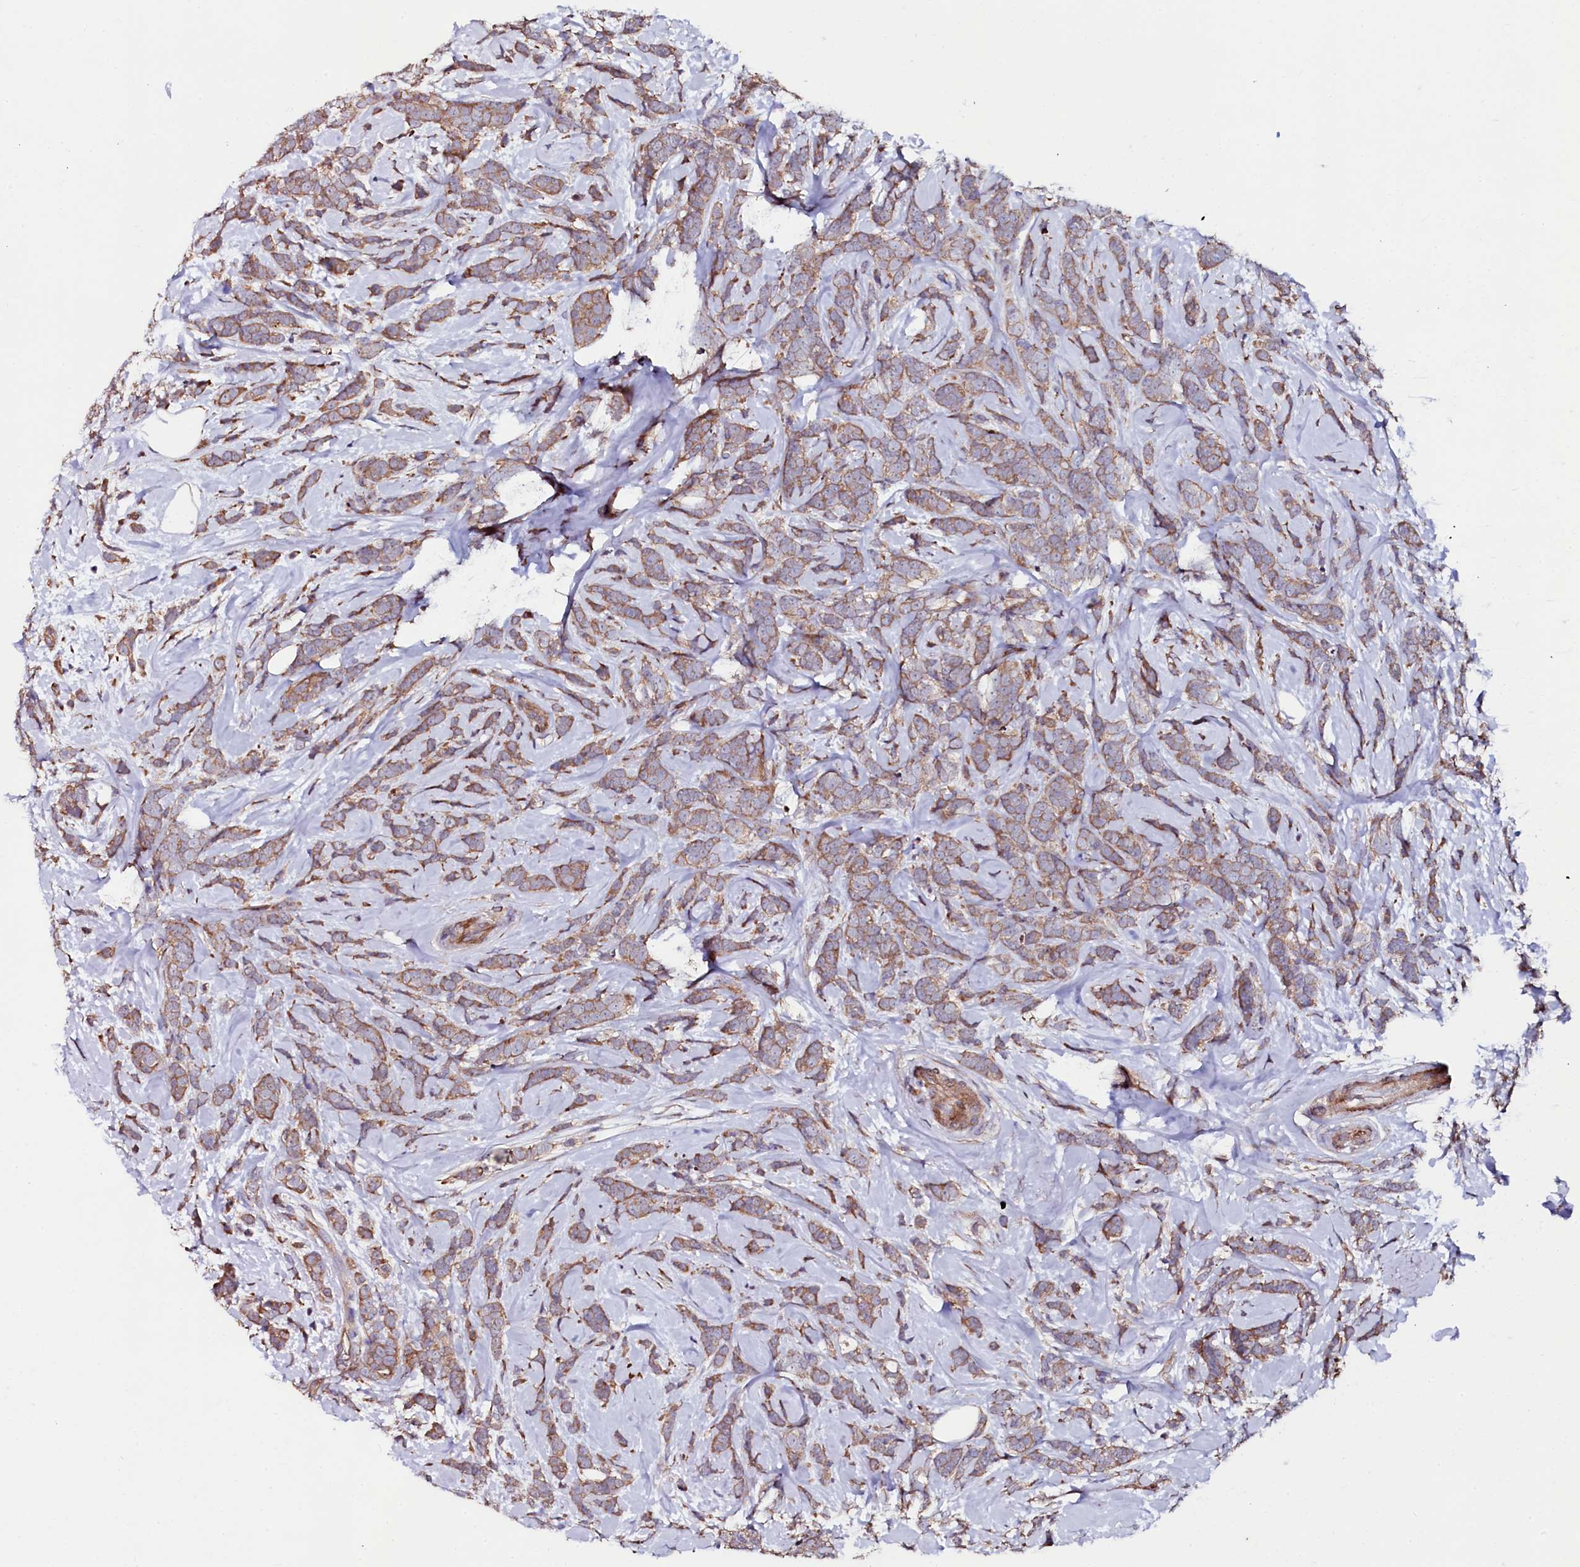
{"staining": {"intensity": "moderate", "quantity": ">75%", "location": "cytoplasmic/membranous"}, "tissue": "breast cancer", "cell_type": "Tumor cells", "image_type": "cancer", "snomed": [{"axis": "morphology", "description": "Lobular carcinoma"}, {"axis": "topography", "description": "Breast"}], "caption": "Immunohistochemistry histopathology image of human breast cancer stained for a protein (brown), which shows medium levels of moderate cytoplasmic/membranous positivity in about >75% of tumor cells.", "gene": "USPL1", "patient": {"sex": "female", "age": 58}}